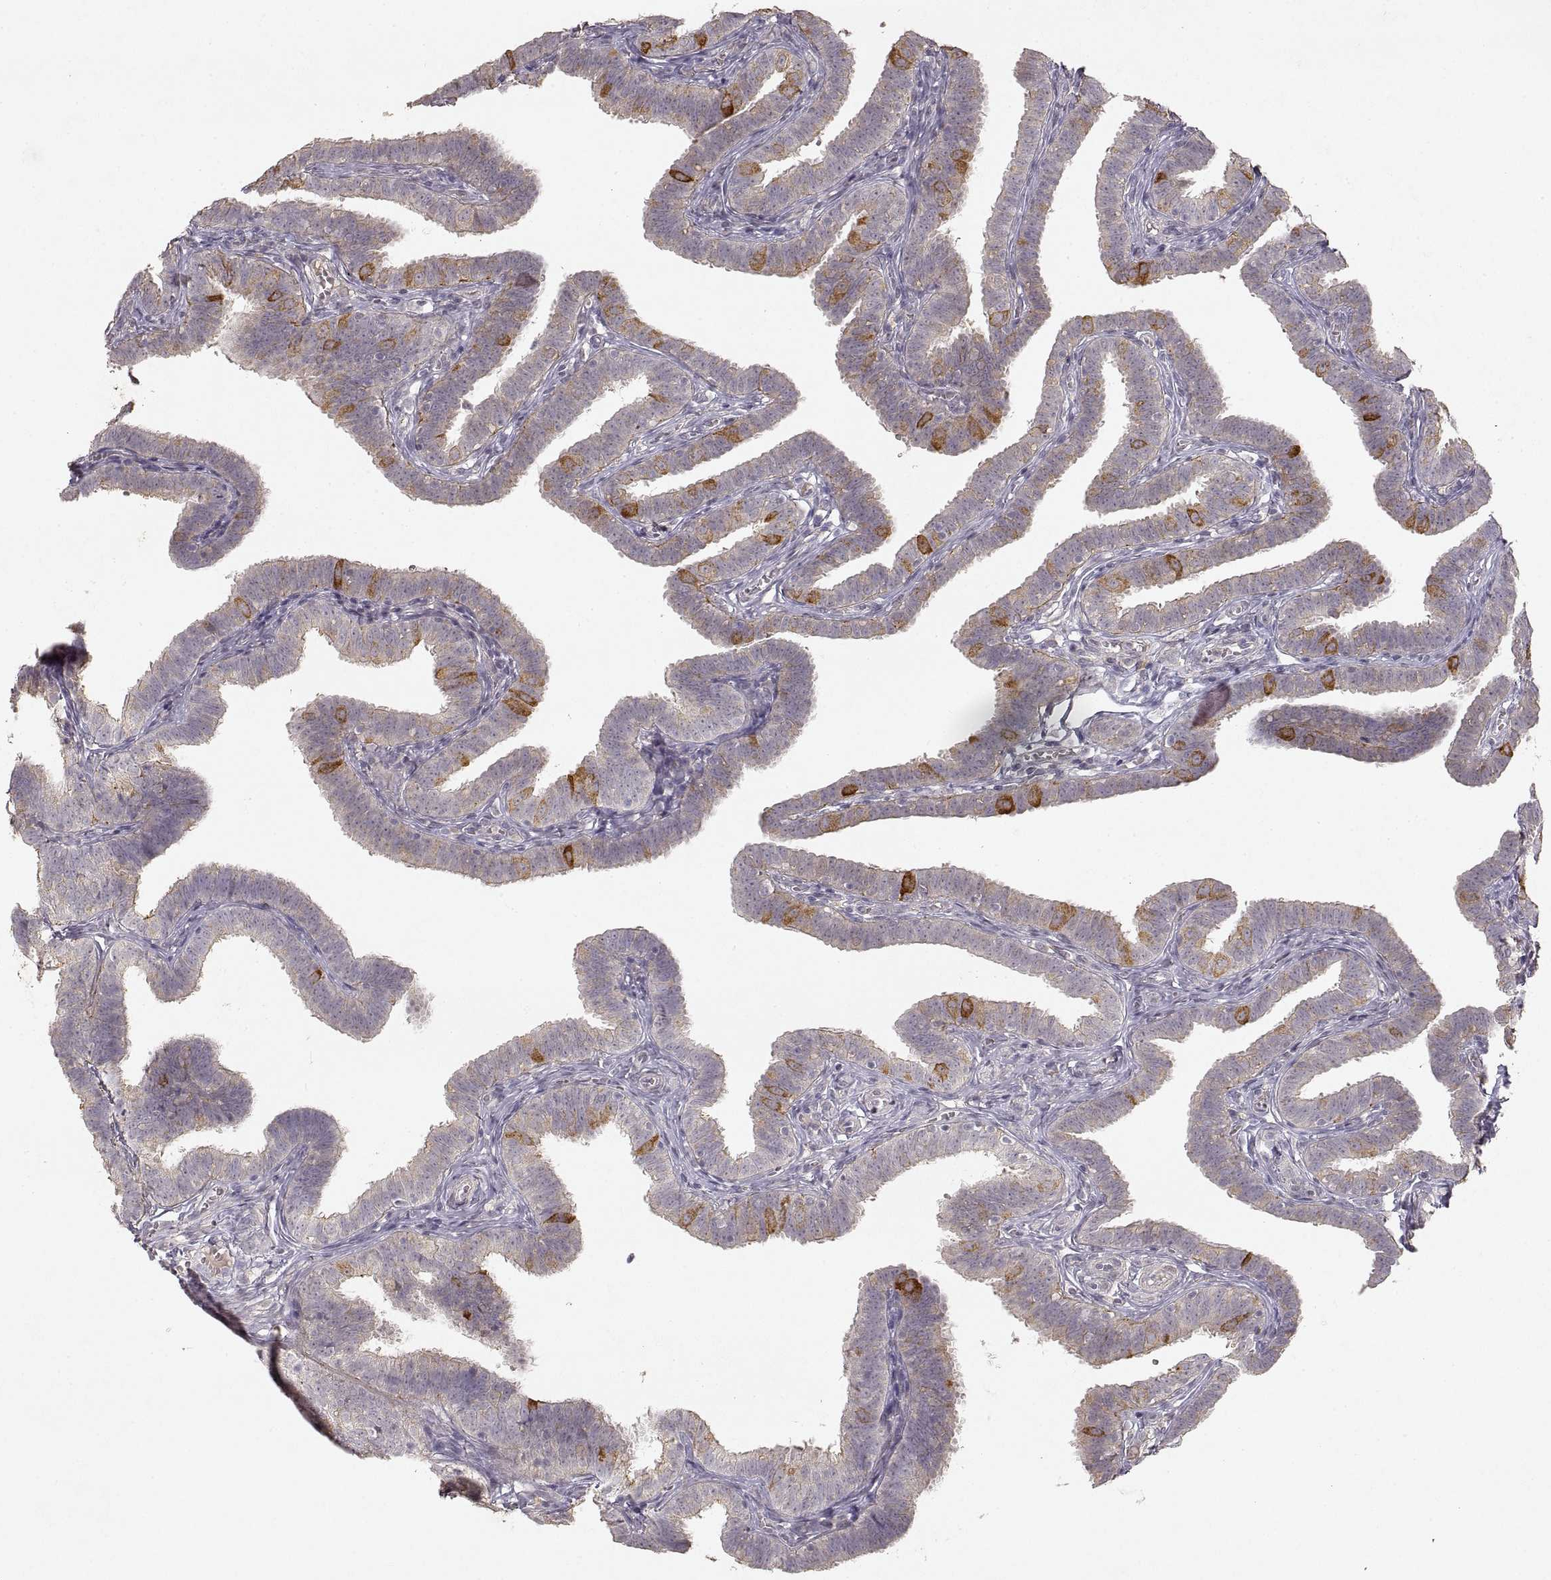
{"staining": {"intensity": "moderate", "quantity": "<25%", "location": "cytoplasmic/membranous"}, "tissue": "fallopian tube", "cell_type": "Glandular cells", "image_type": "normal", "snomed": [{"axis": "morphology", "description": "Normal tissue, NOS"}, {"axis": "topography", "description": "Fallopian tube"}], "caption": "IHC of unremarkable human fallopian tube demonstrates low levels of moderate cytoplasmic/membranous positivity in approximately <25% of glandular cells.", "gene": "LAMC2", "patient": {"sex": "female", "age": 25}}